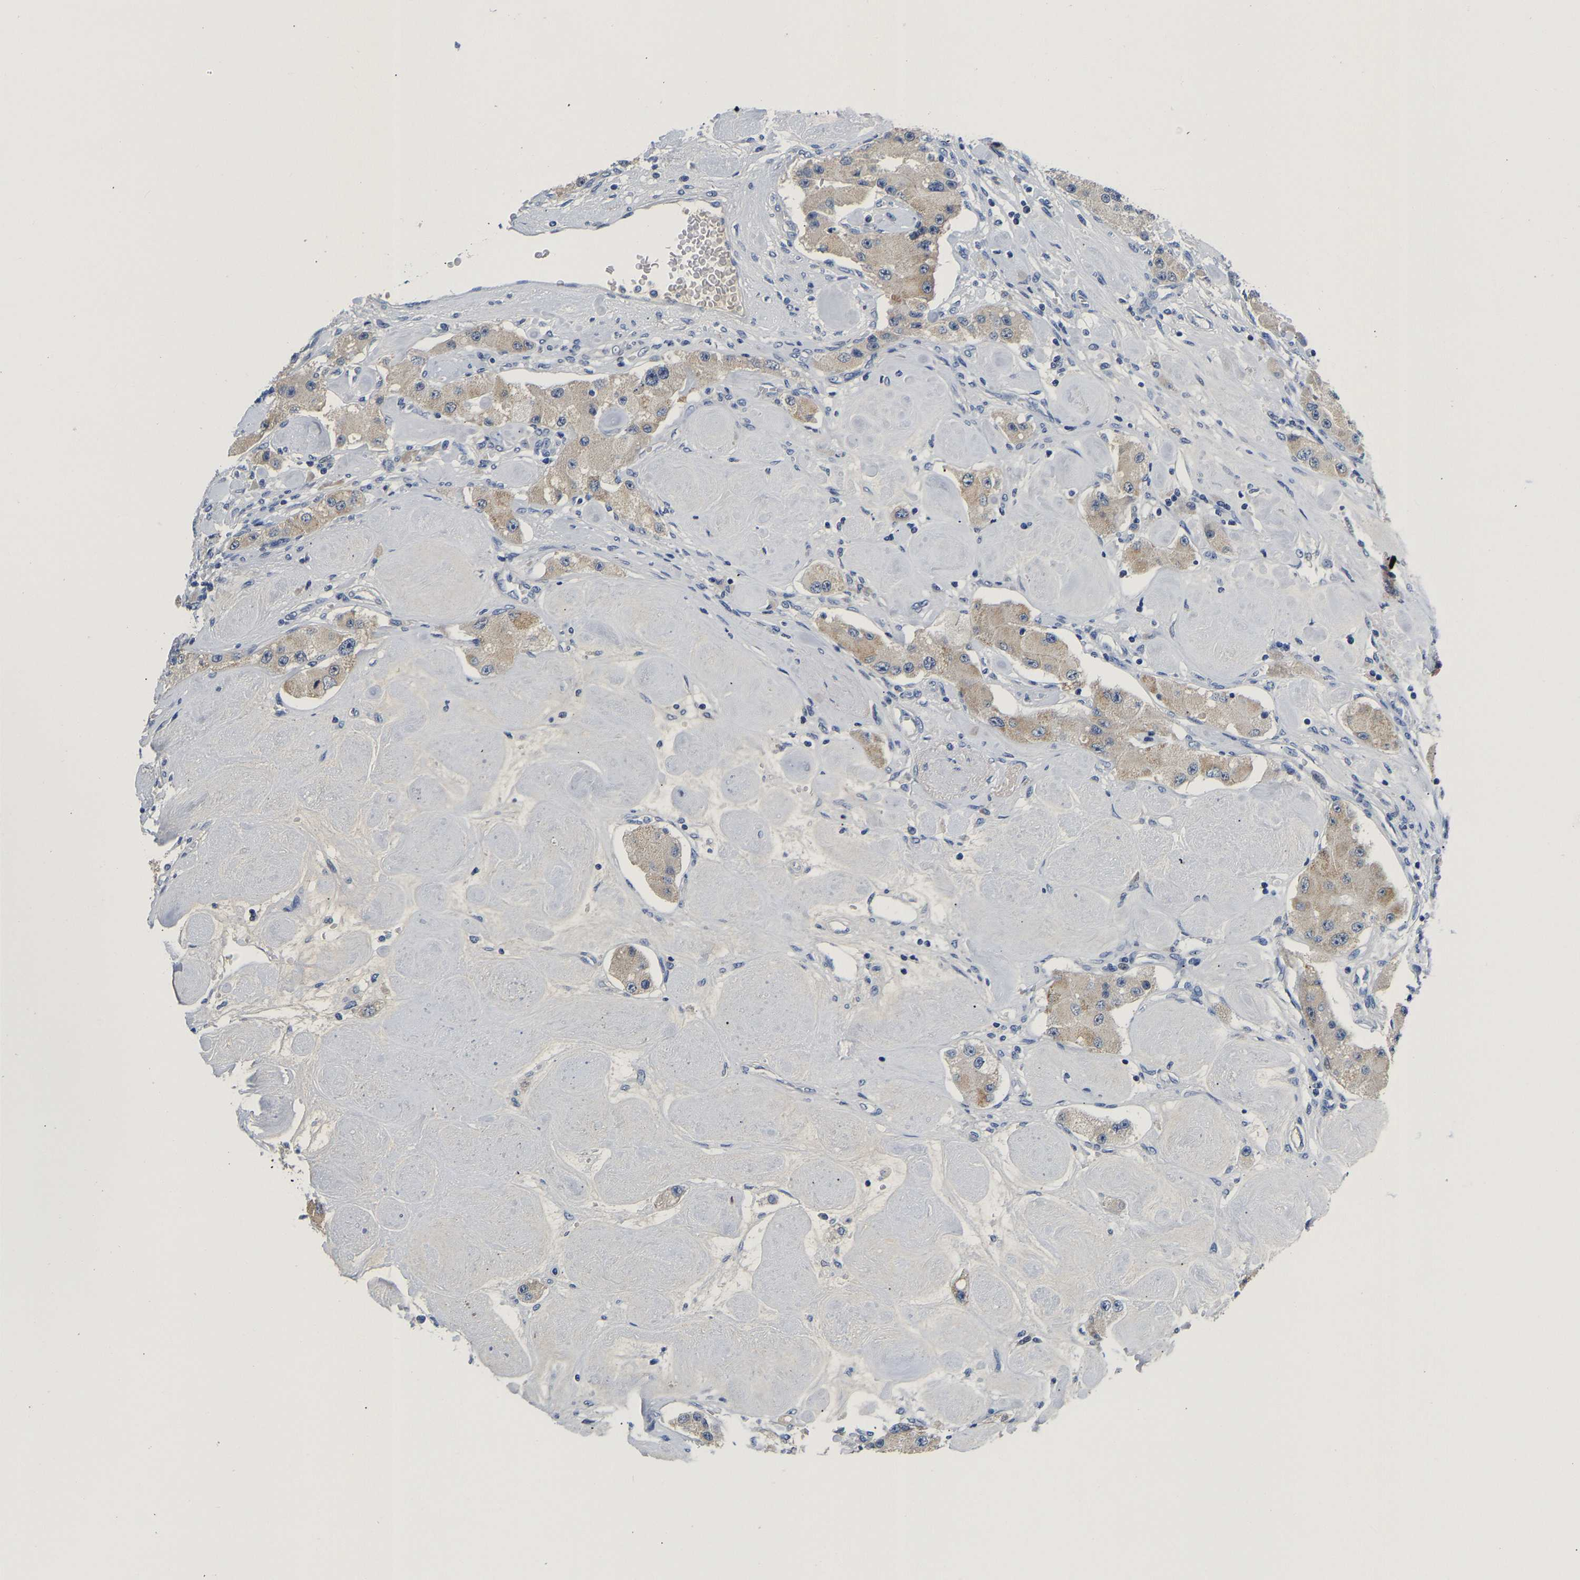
{"staining": {"intensity": "weak", "quantity": ">75%", "location": "cytoplasmic/membranous"}, "tissue": "carcinoid", "cell_type": "Tumor cells", "image_type": "cancer", "snomed": [{"axis": "morphology", "description": "Carcinoid, malignant, NOS"}, {"axis": "topography", "description": "Pancreas"}], "caption": "Immunohistochemistry of human carcinoid shows low levels of weak cytoplasmic/membranous expression in about >75% of tumor cells.", "gene": "PCK2", "patient": {"sex": "male", "age": 41}}